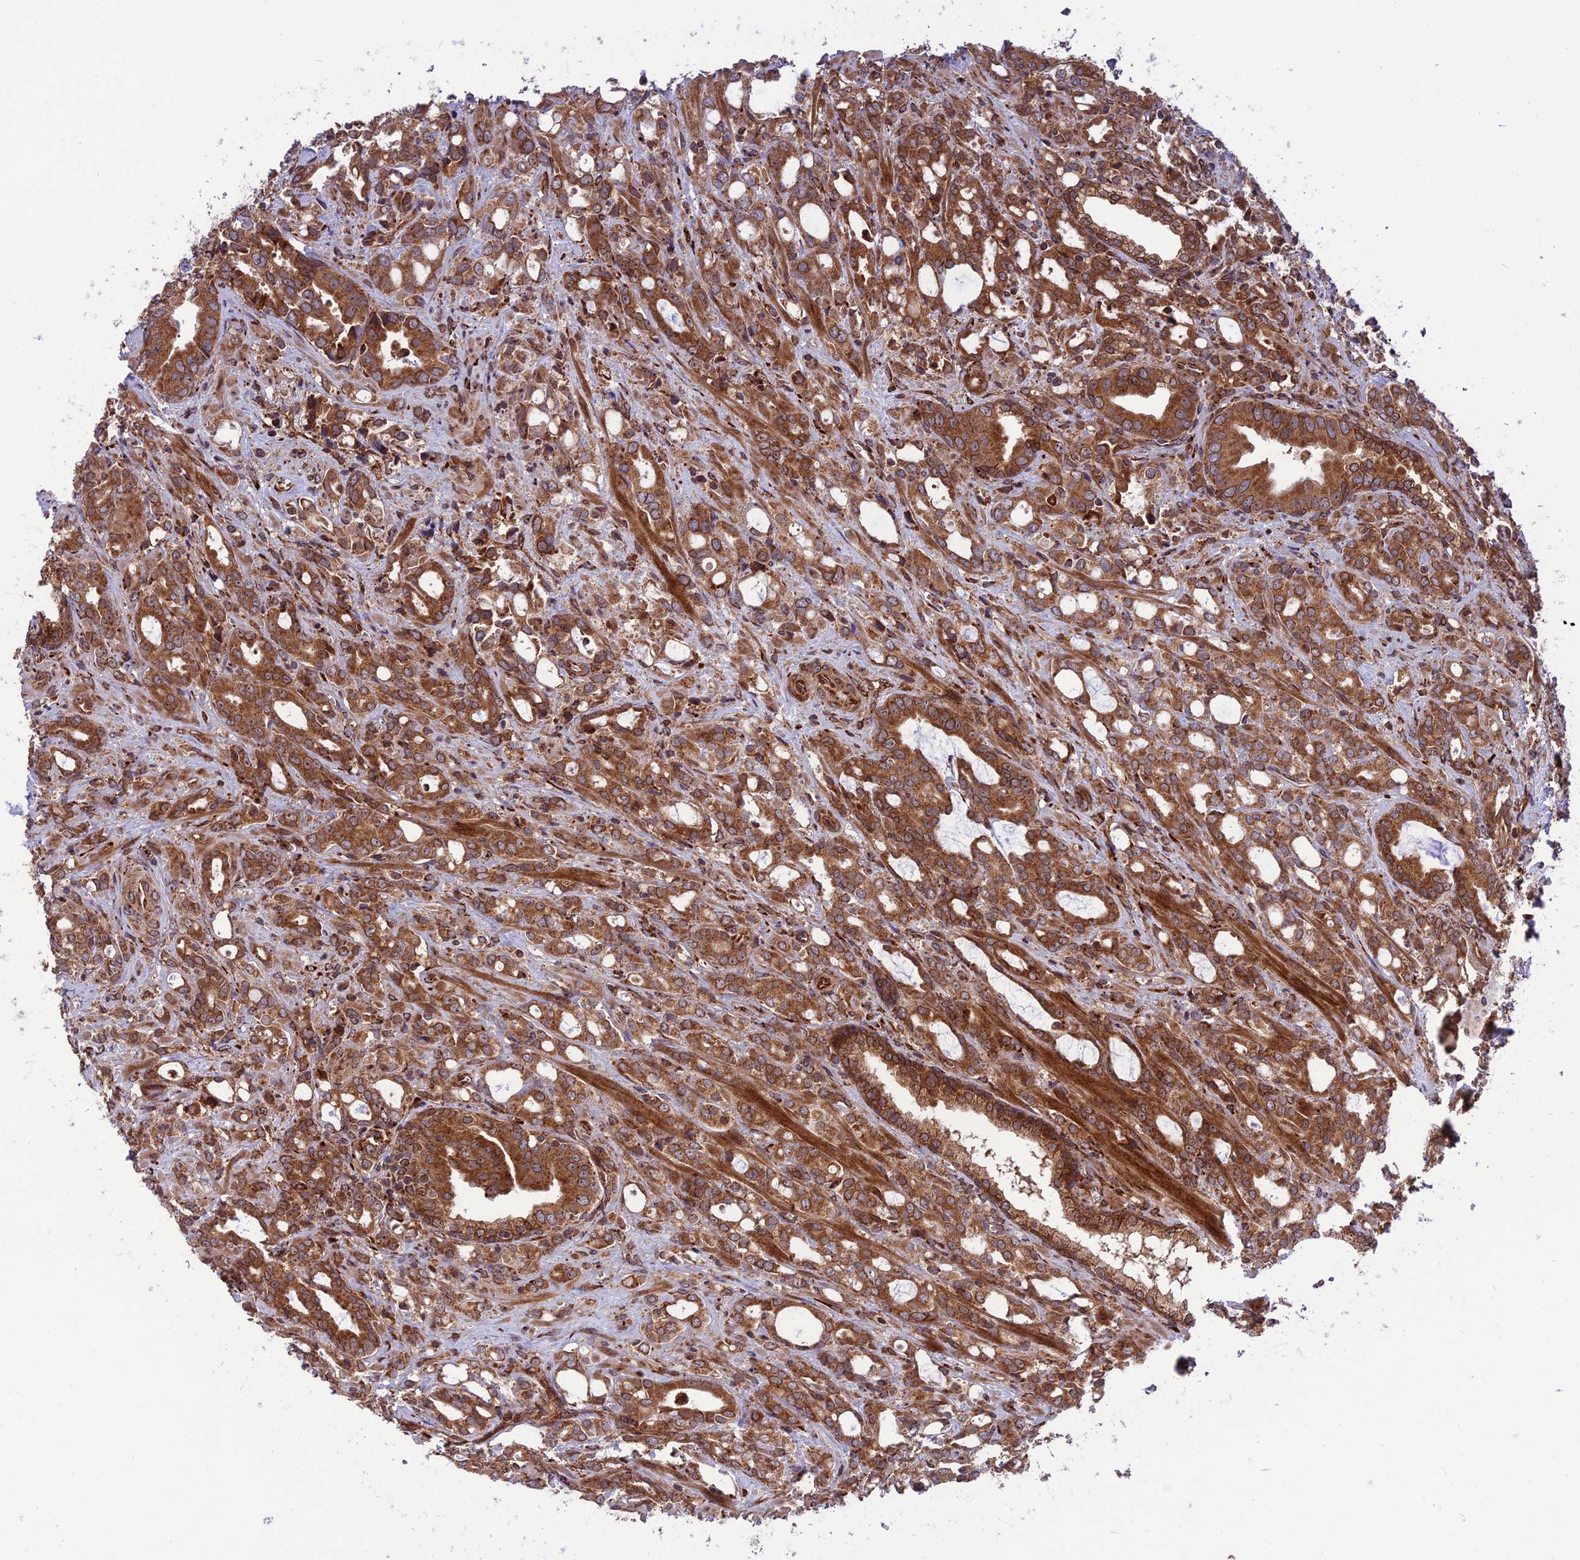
{"staining": {"intensity": "strong", "quantity": ">75%", "location": "cytoplasmic/membranous"}, "tissue": "prostate cancer", "cell_type": "Tumor cells", "image_type": "cancer", "snomed": [{"axis": "morphology", "description": "Adenocarcinoma, High grade"}, {"axis": "topography", "description": "Prostate"}], "caption": "A high amount of strong cytoplasmic/membranous expression is appreciated in about >75% of tumor cells in prostate cancer (high-grade adenocarcinoma) tissue. The protein is shown in brown color, while the nuclei are stained blue.", "gene": "CRTAP", "patient": {"sex": "male", "age": 72}}